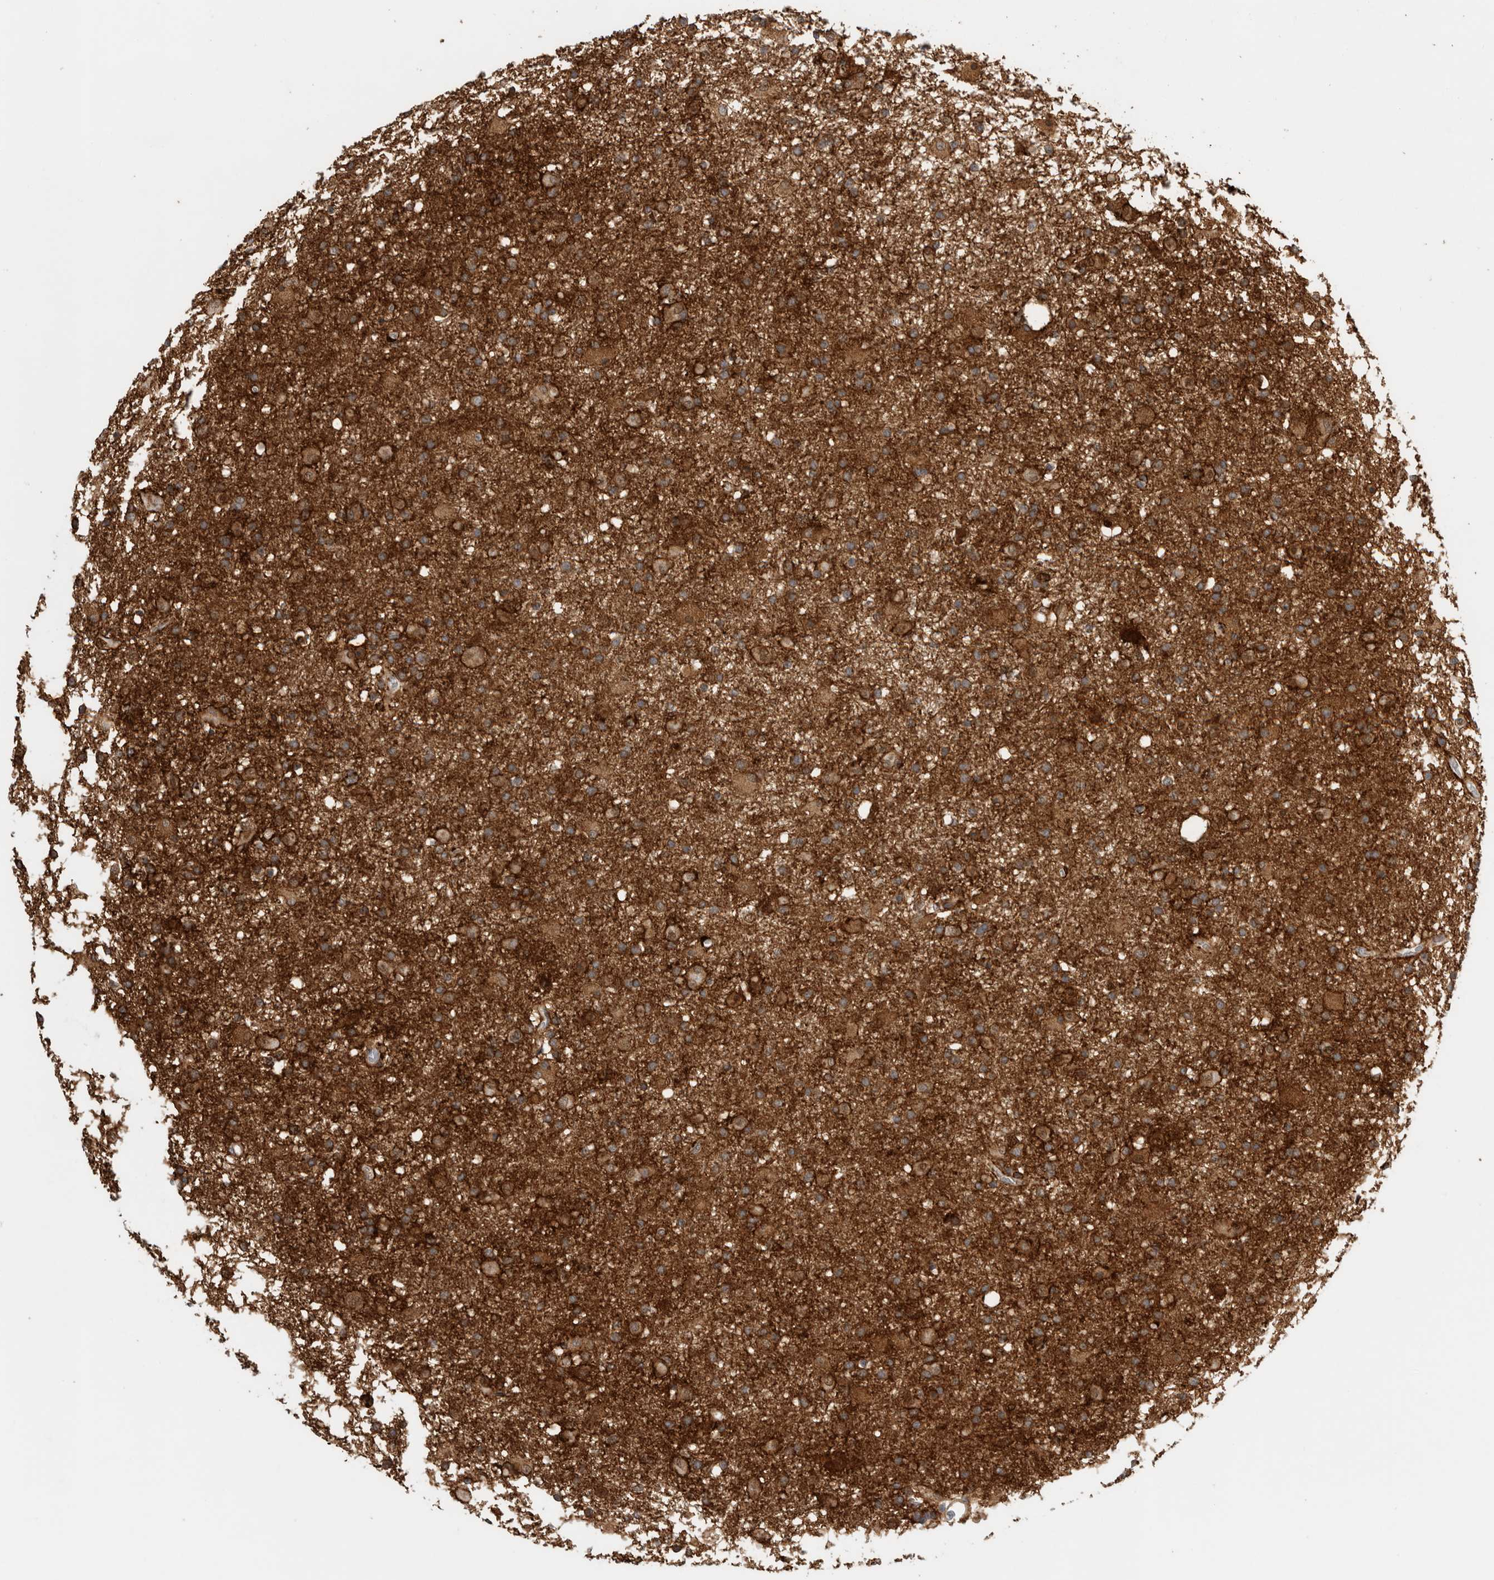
{"staining": {"intensity": "moderate", "quantity": ">75%", "location": "cytoplasmic/membranous"}, "tissue": "glioma", "cell_type": "Tumor cells", "image_type": "cancer", "snomed": [{"axis": "morphology", "description": "Glioma, malignant, Low grade"}, {"axis": "topography", "description": "Brain"}], "caption": "The micrograph displays immunohistochemical staining of glioma. There is moderate cytoplasmic/membranous staining is identified in about >75% of tumor cells.", "gene": "BCAN", "patient": {"sex": "male", "age": 65}}